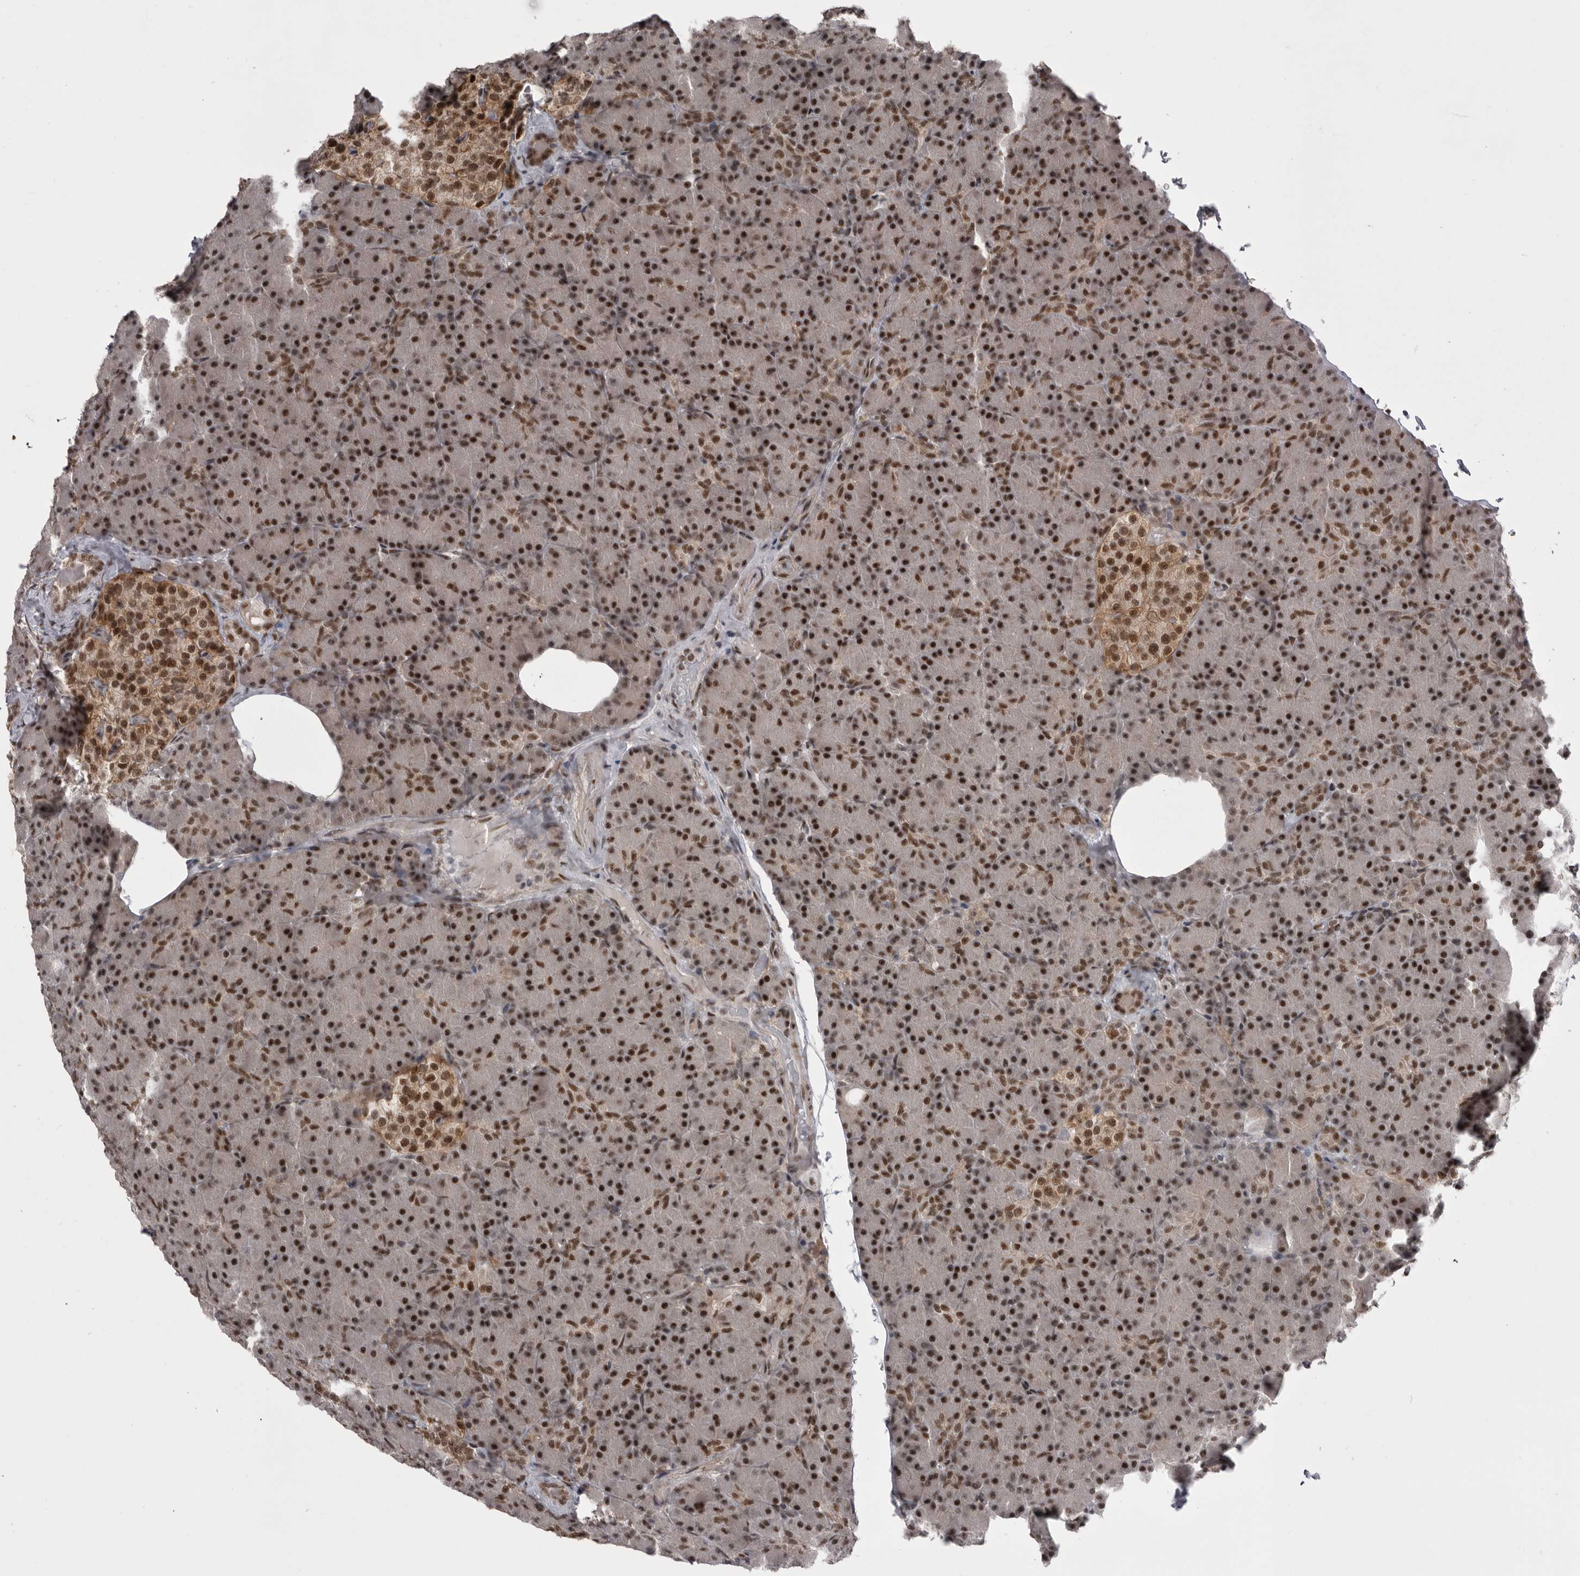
{"staining": {"intensity": "strong", "quantity": ">75%", "location": "nuclear"}, "tissue": "pancreas", "cell_type": "Exocrine glandular cells", "image_type": "normal", "snomed": [{"axis": "morphology", "description": "Normal tissue, NOS"}, {"axis": "topography", "description": "Pancreas"}], "caption": "A high-resolution photomicrograph shows immunohistochemistry staining of unremarkable pancreas, which exhibits strong nuclear expression in about >75% of exocrine glandular cells.", "gene": "MEPCE", "patient": {"sex": "female", "age": 43}}